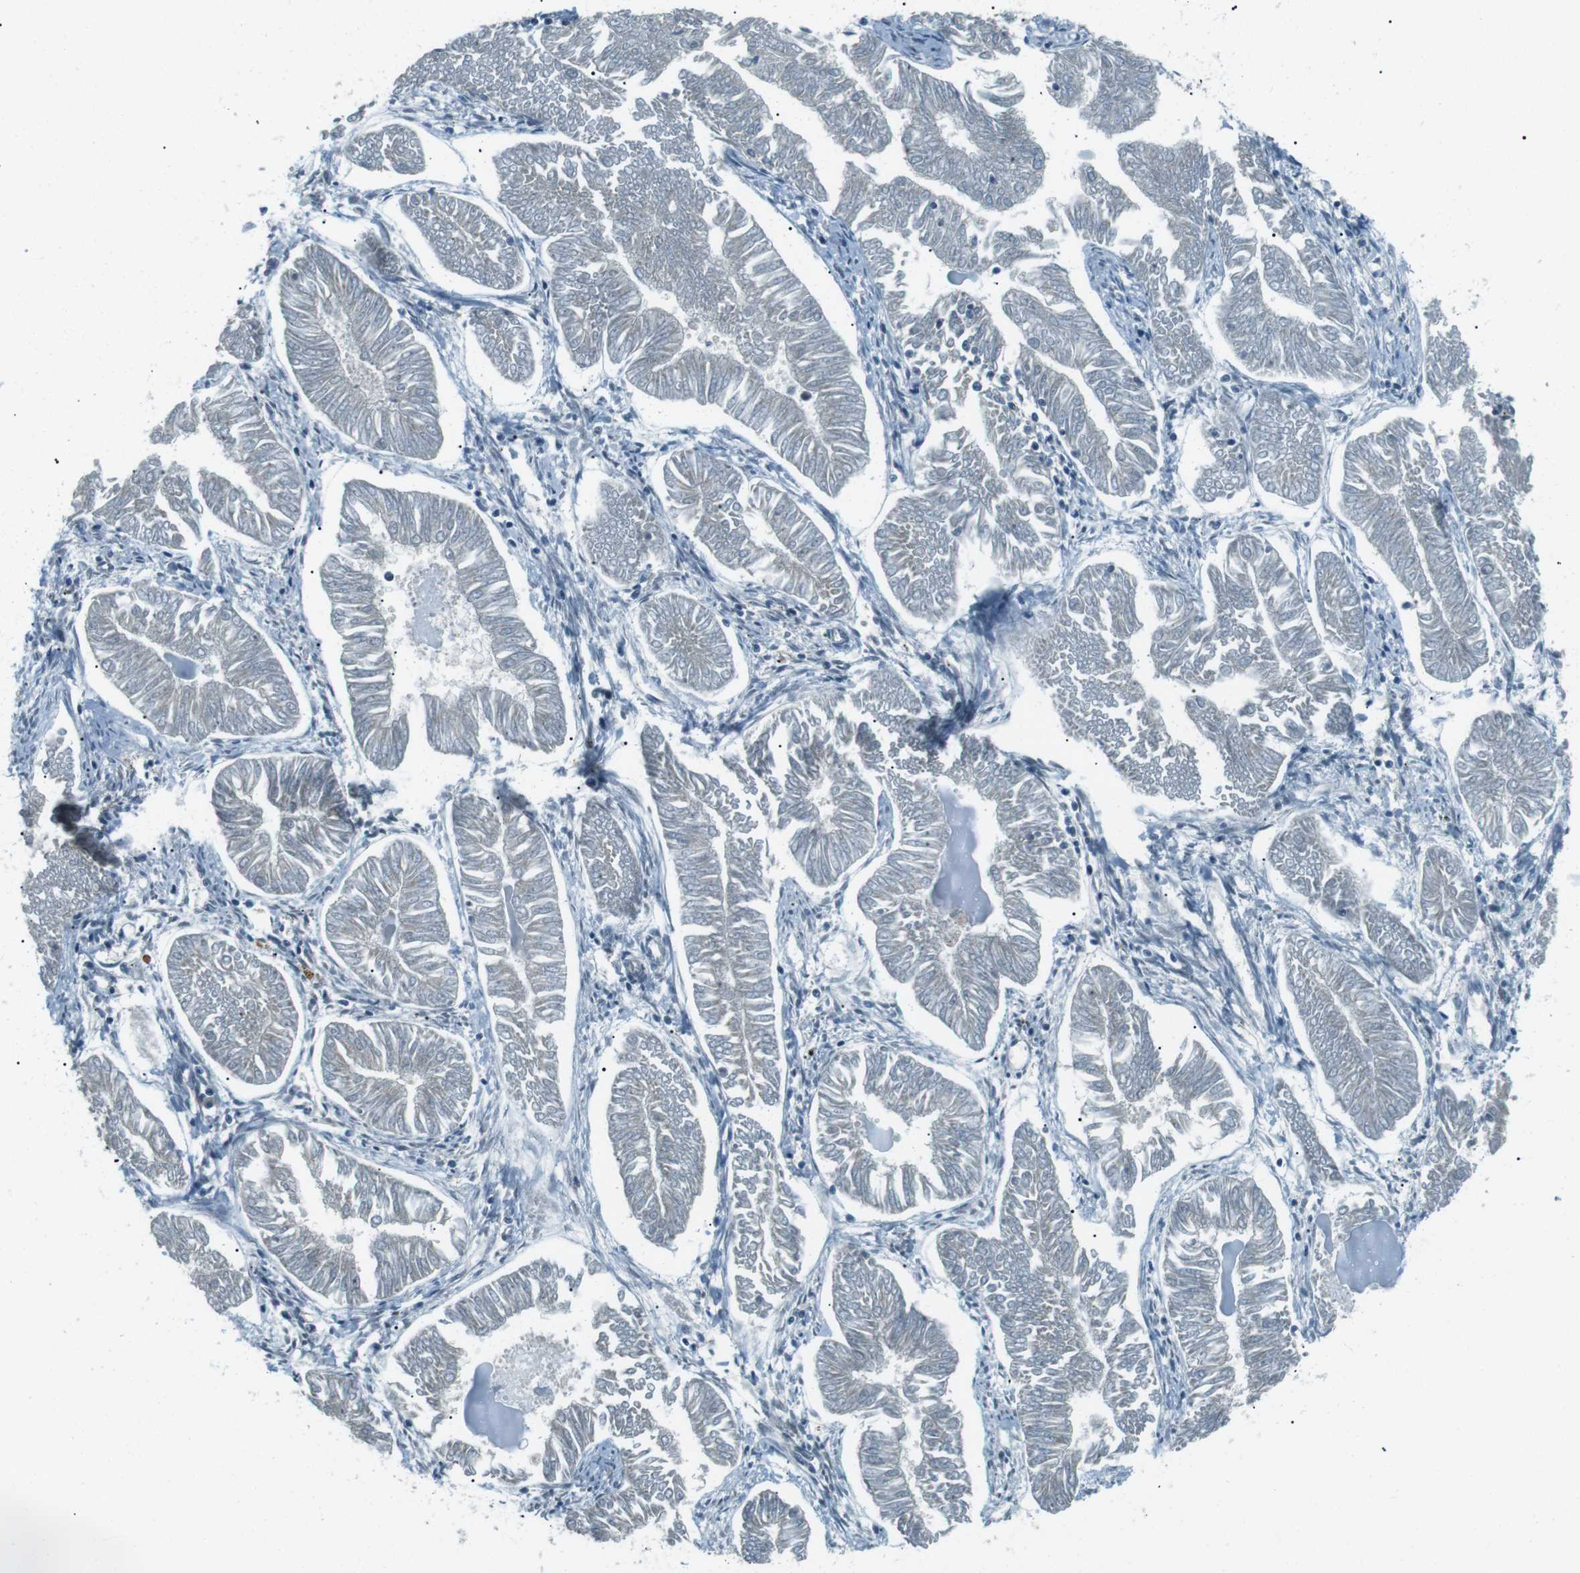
{"staining": {"intensity": "negative", "quantity": "none", "location": "none"}, "tissue": "endometrial cancer", "cell_type": "Tumor cells", "image_type": "cancer", "snomed": [{"axis": "morphology", "description": "Adenocarcinoma, NOS"}, {"axis": "topography", "description": "Endometrium"}], "caption": "Tumor cells are negative for protein expression in human endometrial adenocarcinoma.", "gene": "PJA1", "patient": {"sex": "female", "age": 53}}